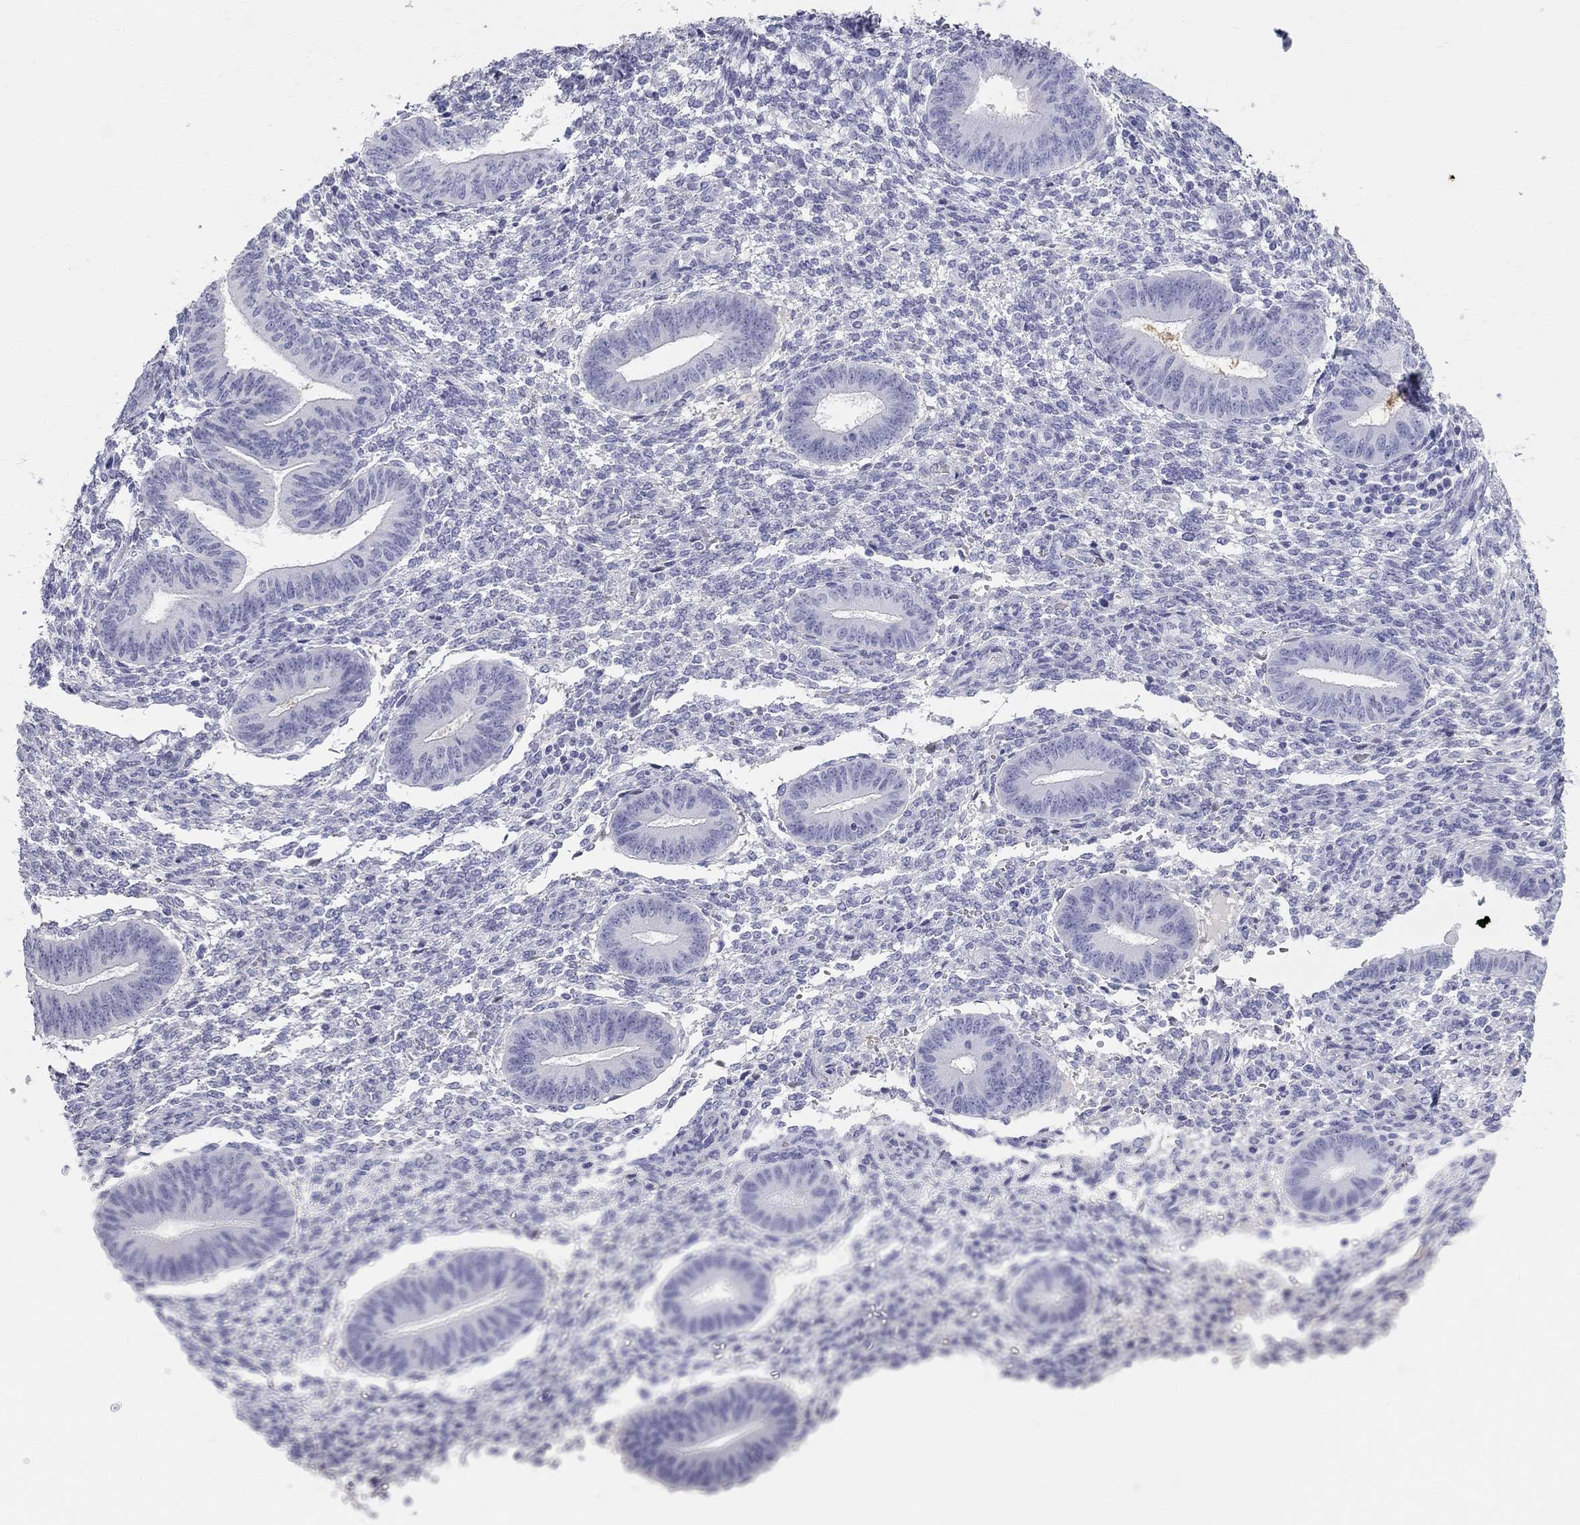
{"staining": {"intensity": "negative", "quantity": "none", "location": "none"}, "tissue": "endometrium", "cell_type": "Cells in endometrial stroma", "image_type": "normal", "snomed": [{"axis": "morphology", "description": "Normal tissue, NOS"}, {"axis": "topography", "description": "Endometrium"}], "caption": "Endometrium was stained to show a protein in brown. There is no significant expression in cells in endometrial stroma. (Brightfield microscopy of DAB IHC at high magnification).", "gene": "PHOX2B", "patient": {"sex": "female", "age": 47}}